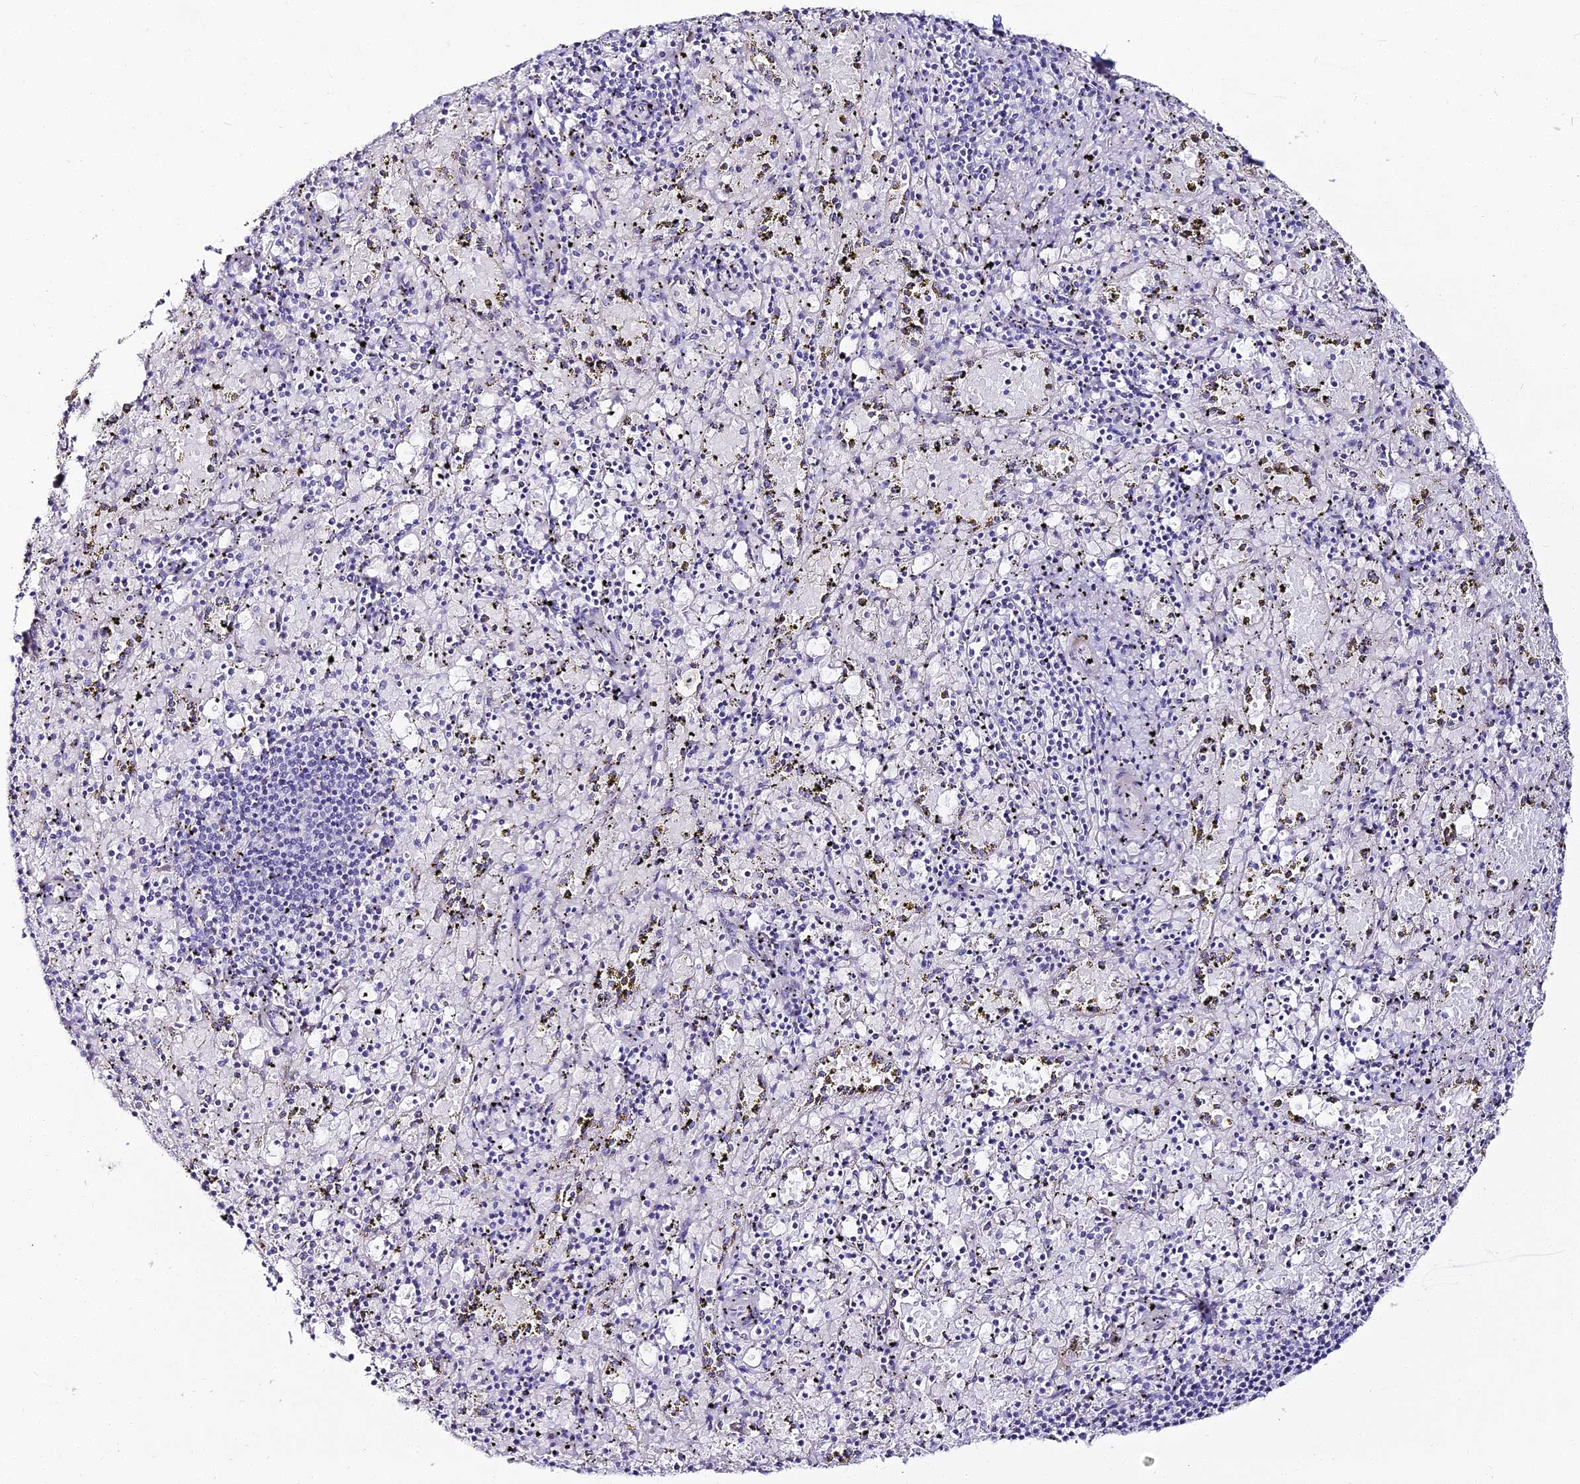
{"staining": {"intensity": "negative", "quantity": "none", "location": "none"}, "tissue": "spleen", "cell_type": "Cells in red pulp", "image_type": "normal", "snomed": [{"axis": "morphology", "description": "Normal tissue, NOS"}, {"axis": "topography", "description": "Spleen"}], "caption": "This is an immunohistochemistry photomicrograph of unremarkable human spleen. There is no expression in cells in red pulp.", "gene": "ALPG", "patient": {"sex": "male", "age": 11}}